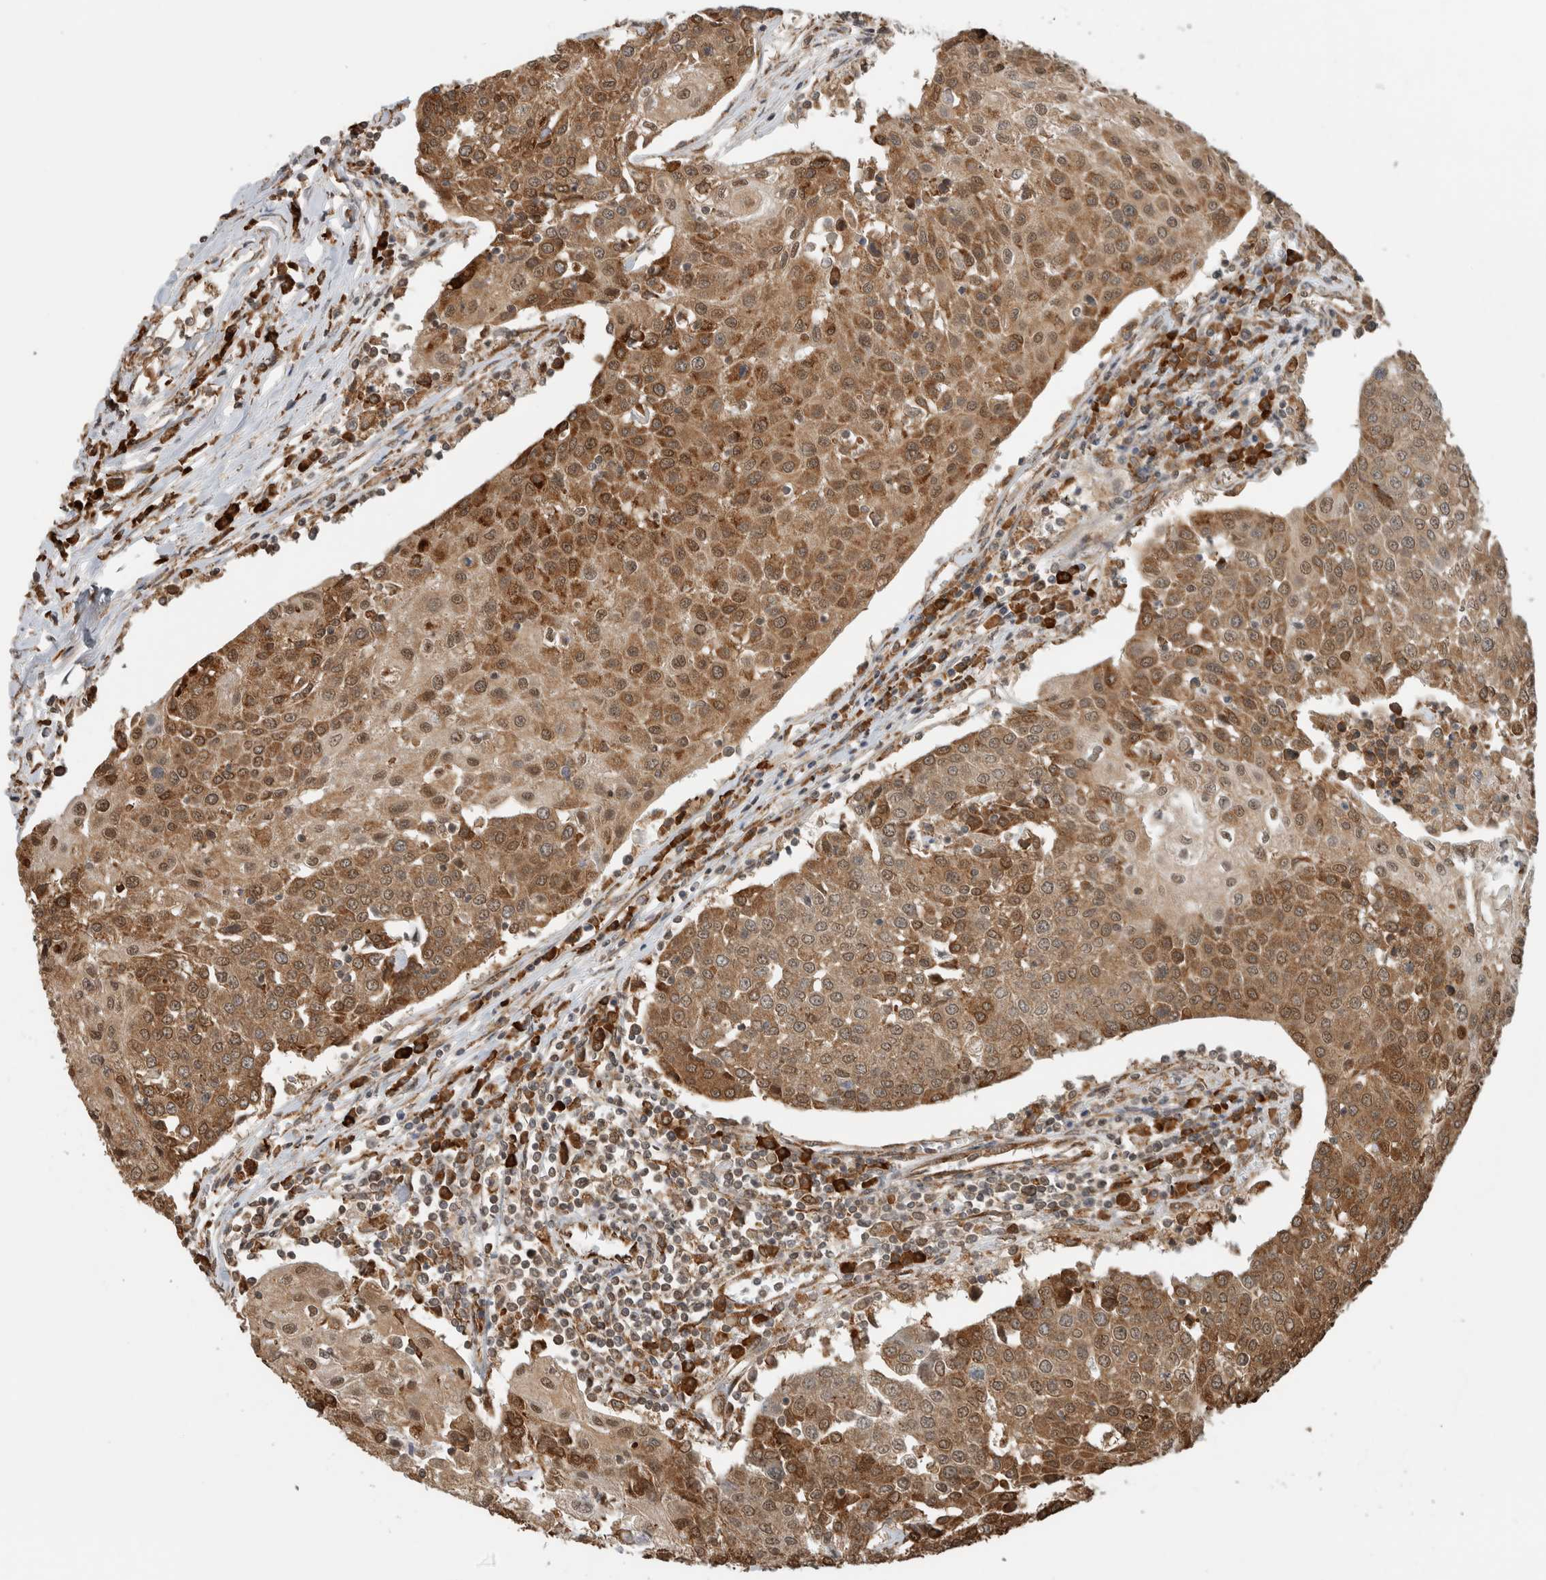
{"staining": {"intensity": "moderate", "quantity": ">75%", "location": "cytoplasmic/membranous,nuclear"}, "tissue": "urothelial cancer", "cell_type": "Tumor cells", "image_type": "cancer", "snomed": [{"axis": "morphology", "description": "Urothelial carcinoma, High grade"}, {"axis": "topography", "description": "Urinary bladder"}], "caption": "A brown stain shows moderate cytoplasmic/membranous and nuclear staining of a protein in human urothelial cancer tumor cells.", "gene": "MS4A7", "patient": {"sex": "female", "age": 85}}